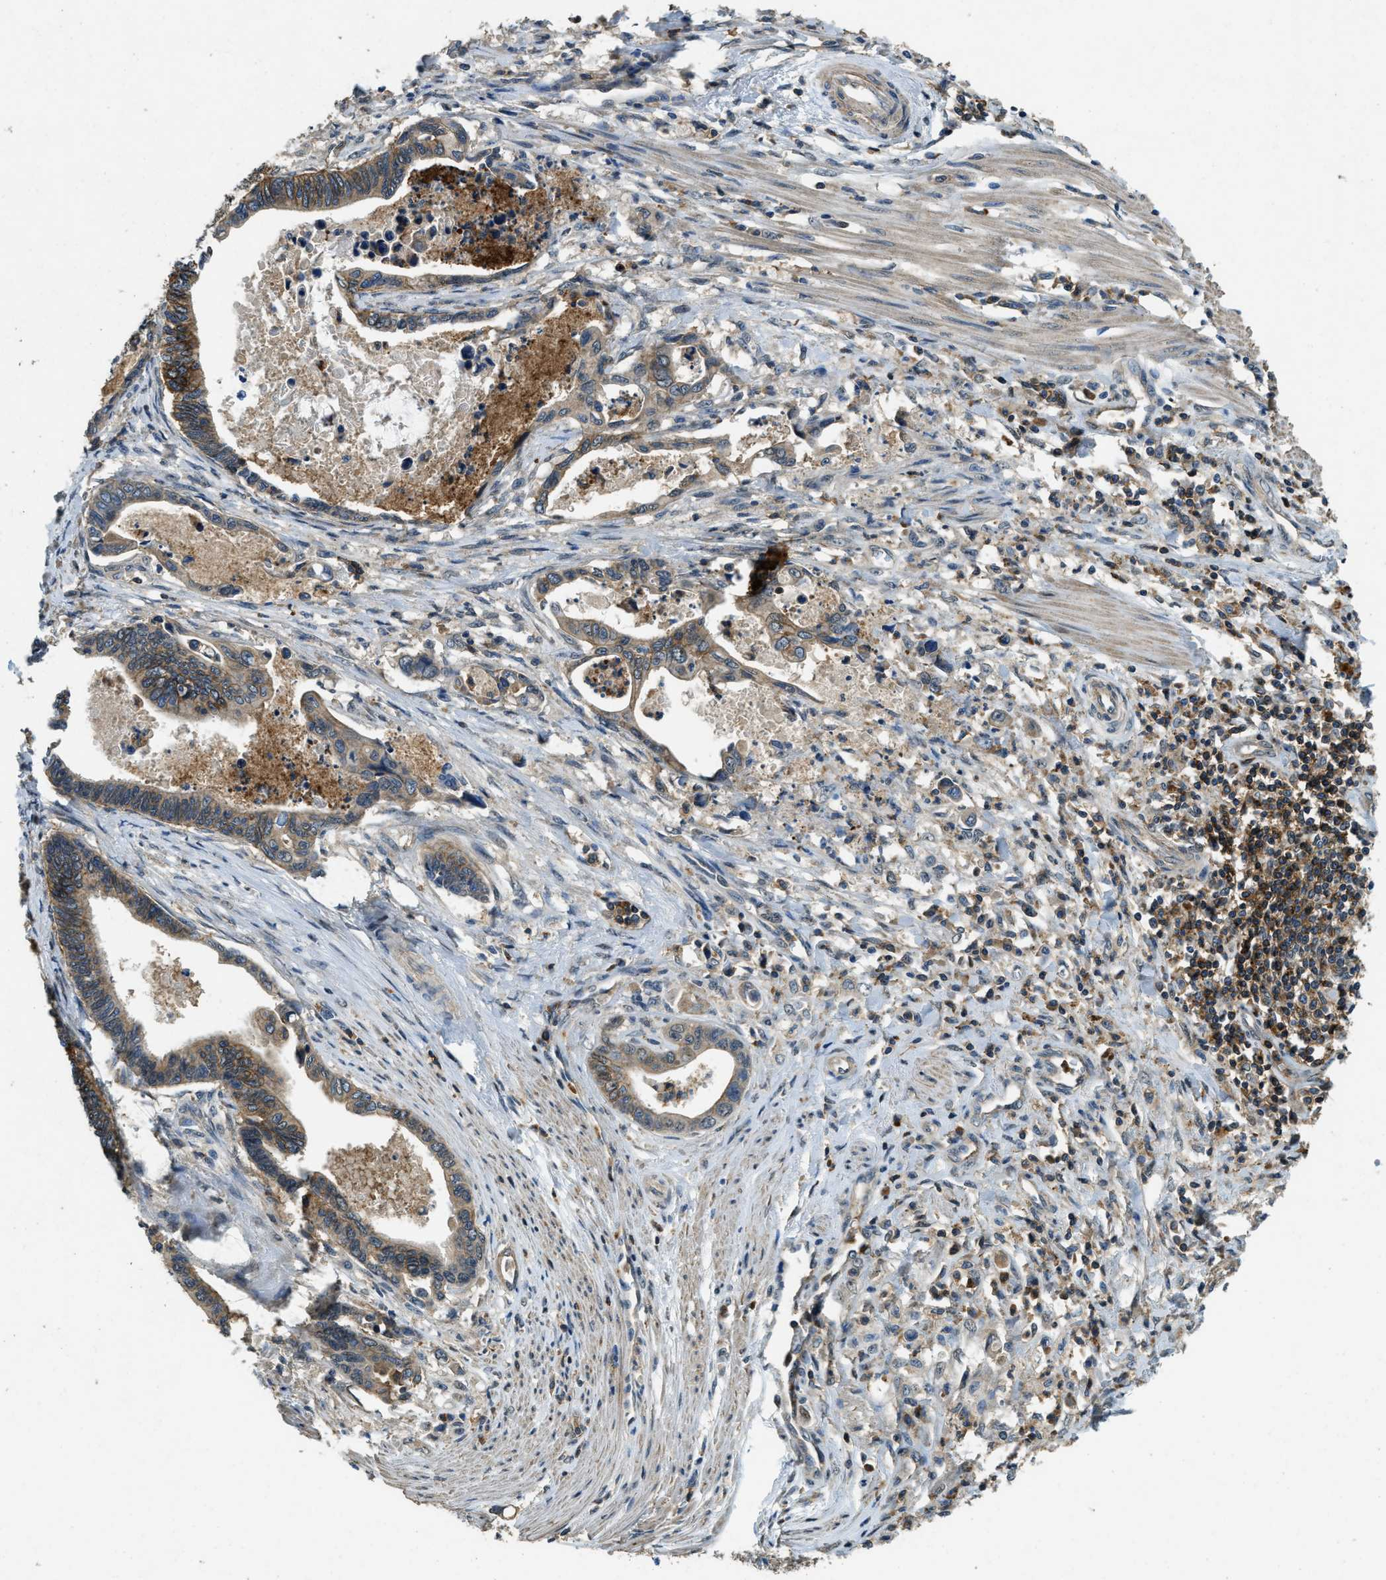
{"staining": {"intensity": "moderate", "quantity": ">75%", "location": "cytoplasmic/membranous"}, "tissue": "pancreatic cancer", "cell_type": "Tumor cells", "image_type": "cancer", "snomed": [{"axis": "morphology", "description": "Adenocarcinoma, NOS"}, {"axis": "topography", "description": "Pancreas"}], "caption": "A brown stain labels moderate cytoplasmic/membranous staining of a protein in pancreatic cancer tumor cells. The staining is performed using DAB (3,3'-diaminobenzidine) brown chromogen to label protein expression. The nuclei are counter-stained blue using hematoxylin.", "gene": "ATP8B1", "patient": {"sex": "female", "age": 70}}